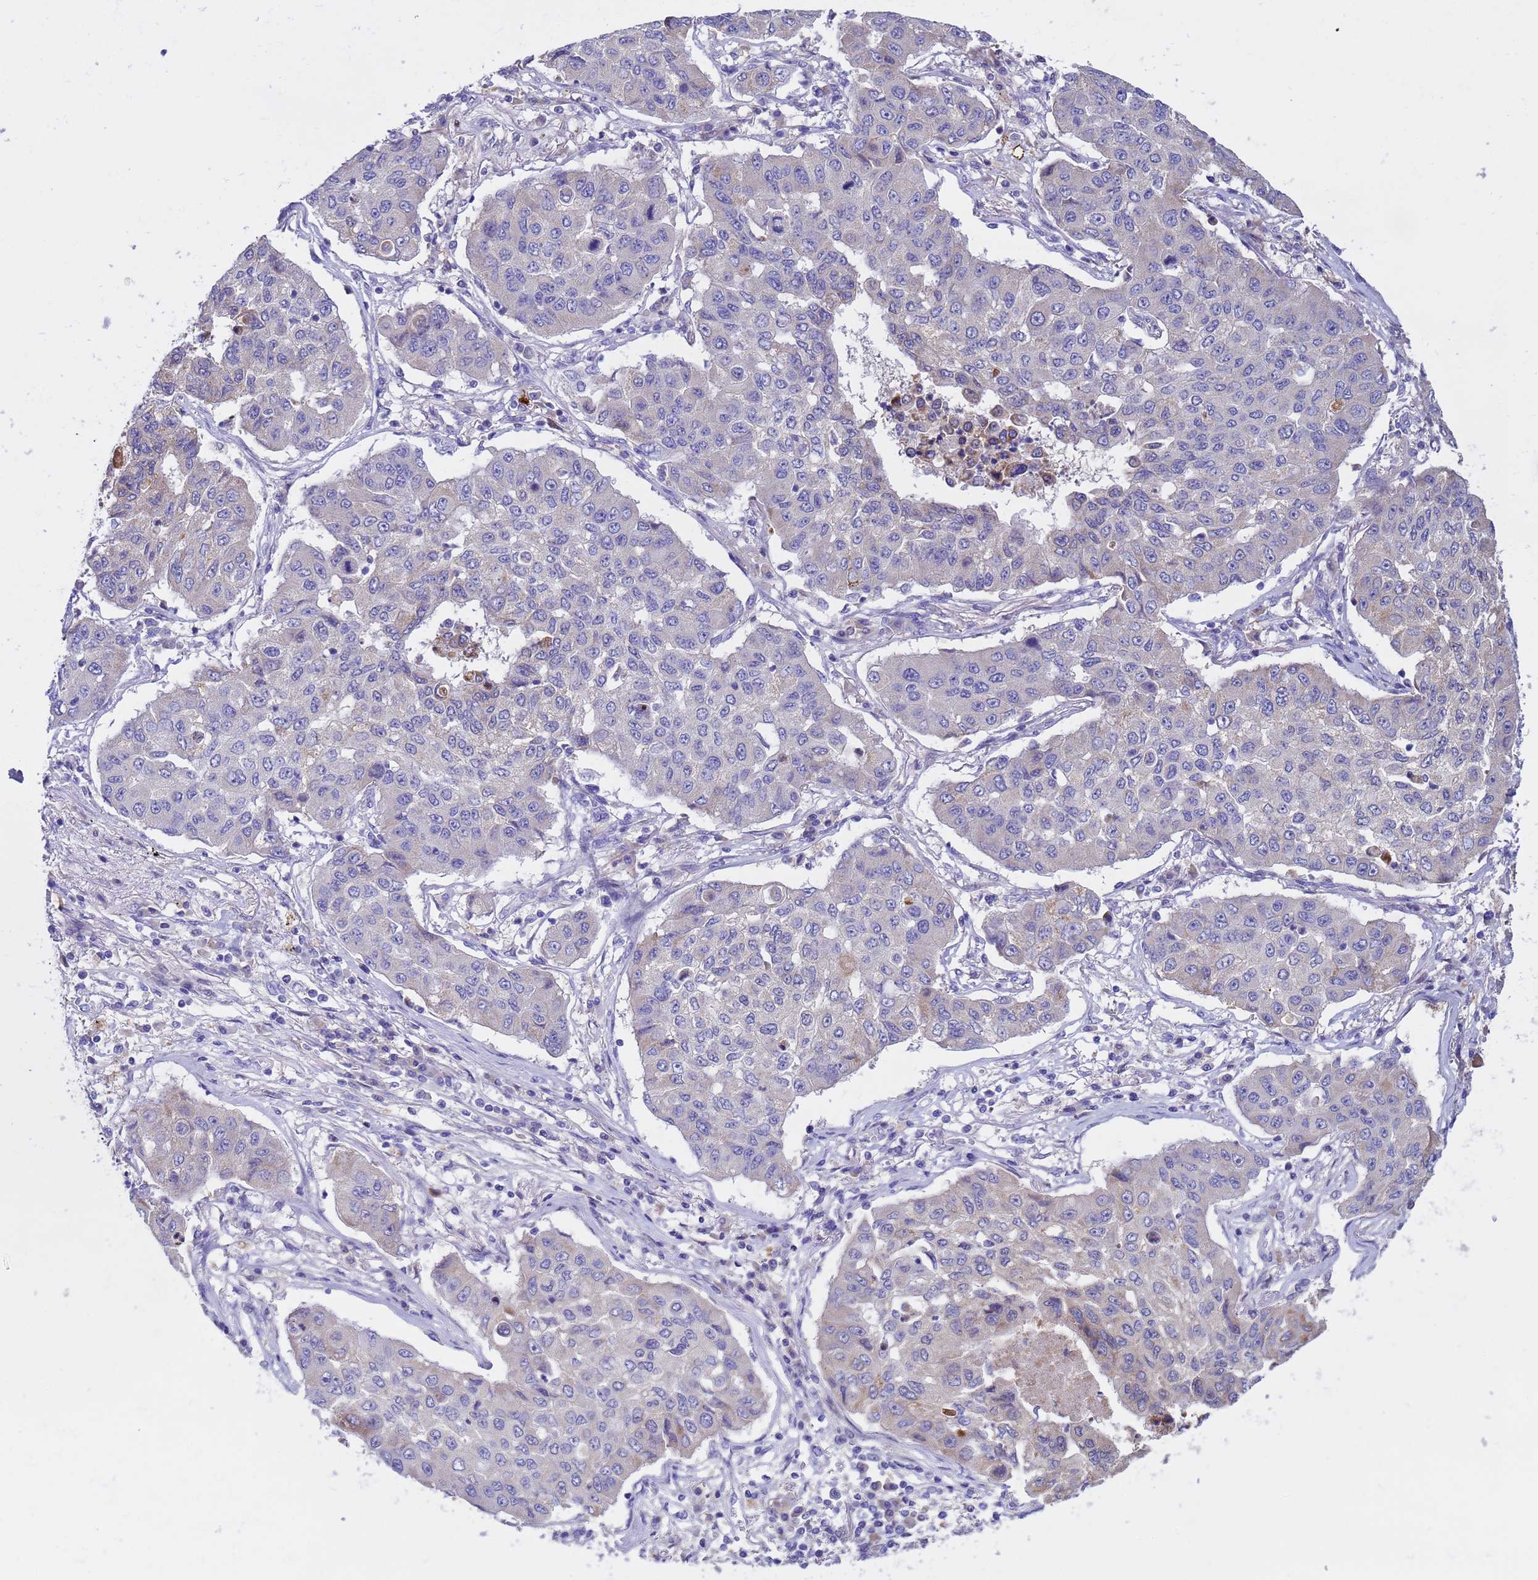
{"staining": {"intensity": "negative", "quantity": "none", "location": "none"}, "tissue": "lung cancer", "cell_type": "Tumor cells", "image_type": "cancer", "snomed": [{"axis": "morphology", "description": "Squamous cell carcinoma, NOS"}, {"axis": "topography", "description": "Lung"}], "caption": "This is an immunohistochemistry (IHC) micrograph of human lung cancer. There is no positivity in tumor cells.", "gene": "TUBGCP3", "patient": {"sex": "male", "age": 74}}